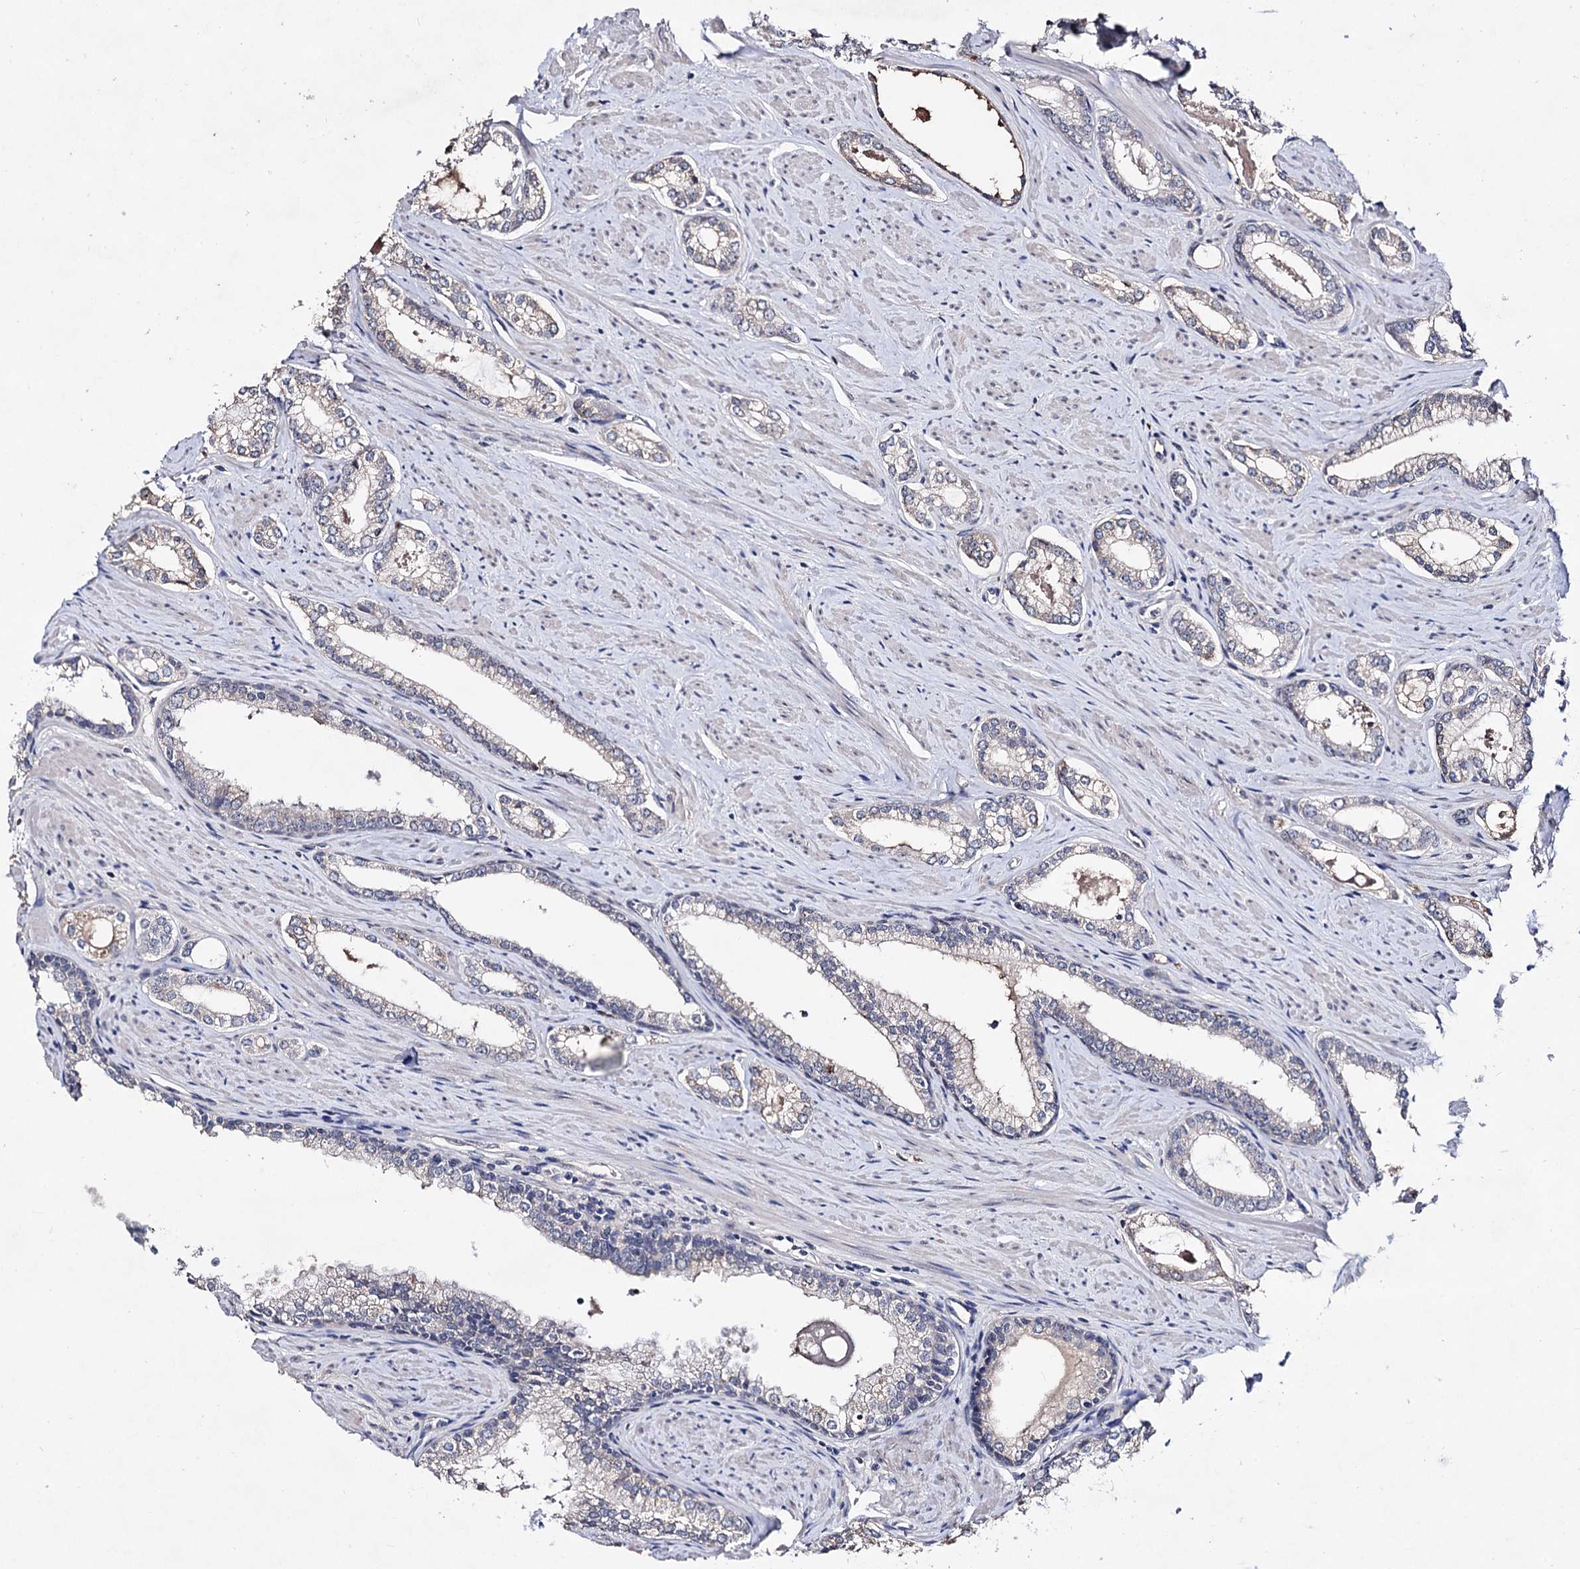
{"staining": {"intensity": "weak", "quantity": "25%-75%", "location": "cytoplasmic/membranous"}, "tissue": "prostate cancer", "cell_type": "Tumor cells", "image_type": "cancer", "snomed": [{"axis": "morphology", "description": "Adenocarcinoma, Low grade"}, {"axis": "topography", "description": "Prostate and seminal vesicle, NOS"}], "caption": "Immunohistochemical staining of prostate cancer exhibits low levels of weak cytoplasmic/membranous protein staining in approximately 25%-75% of tumor cells.", "gene": "PLIN1", "patient": {"sex": "male", "age": 60}}